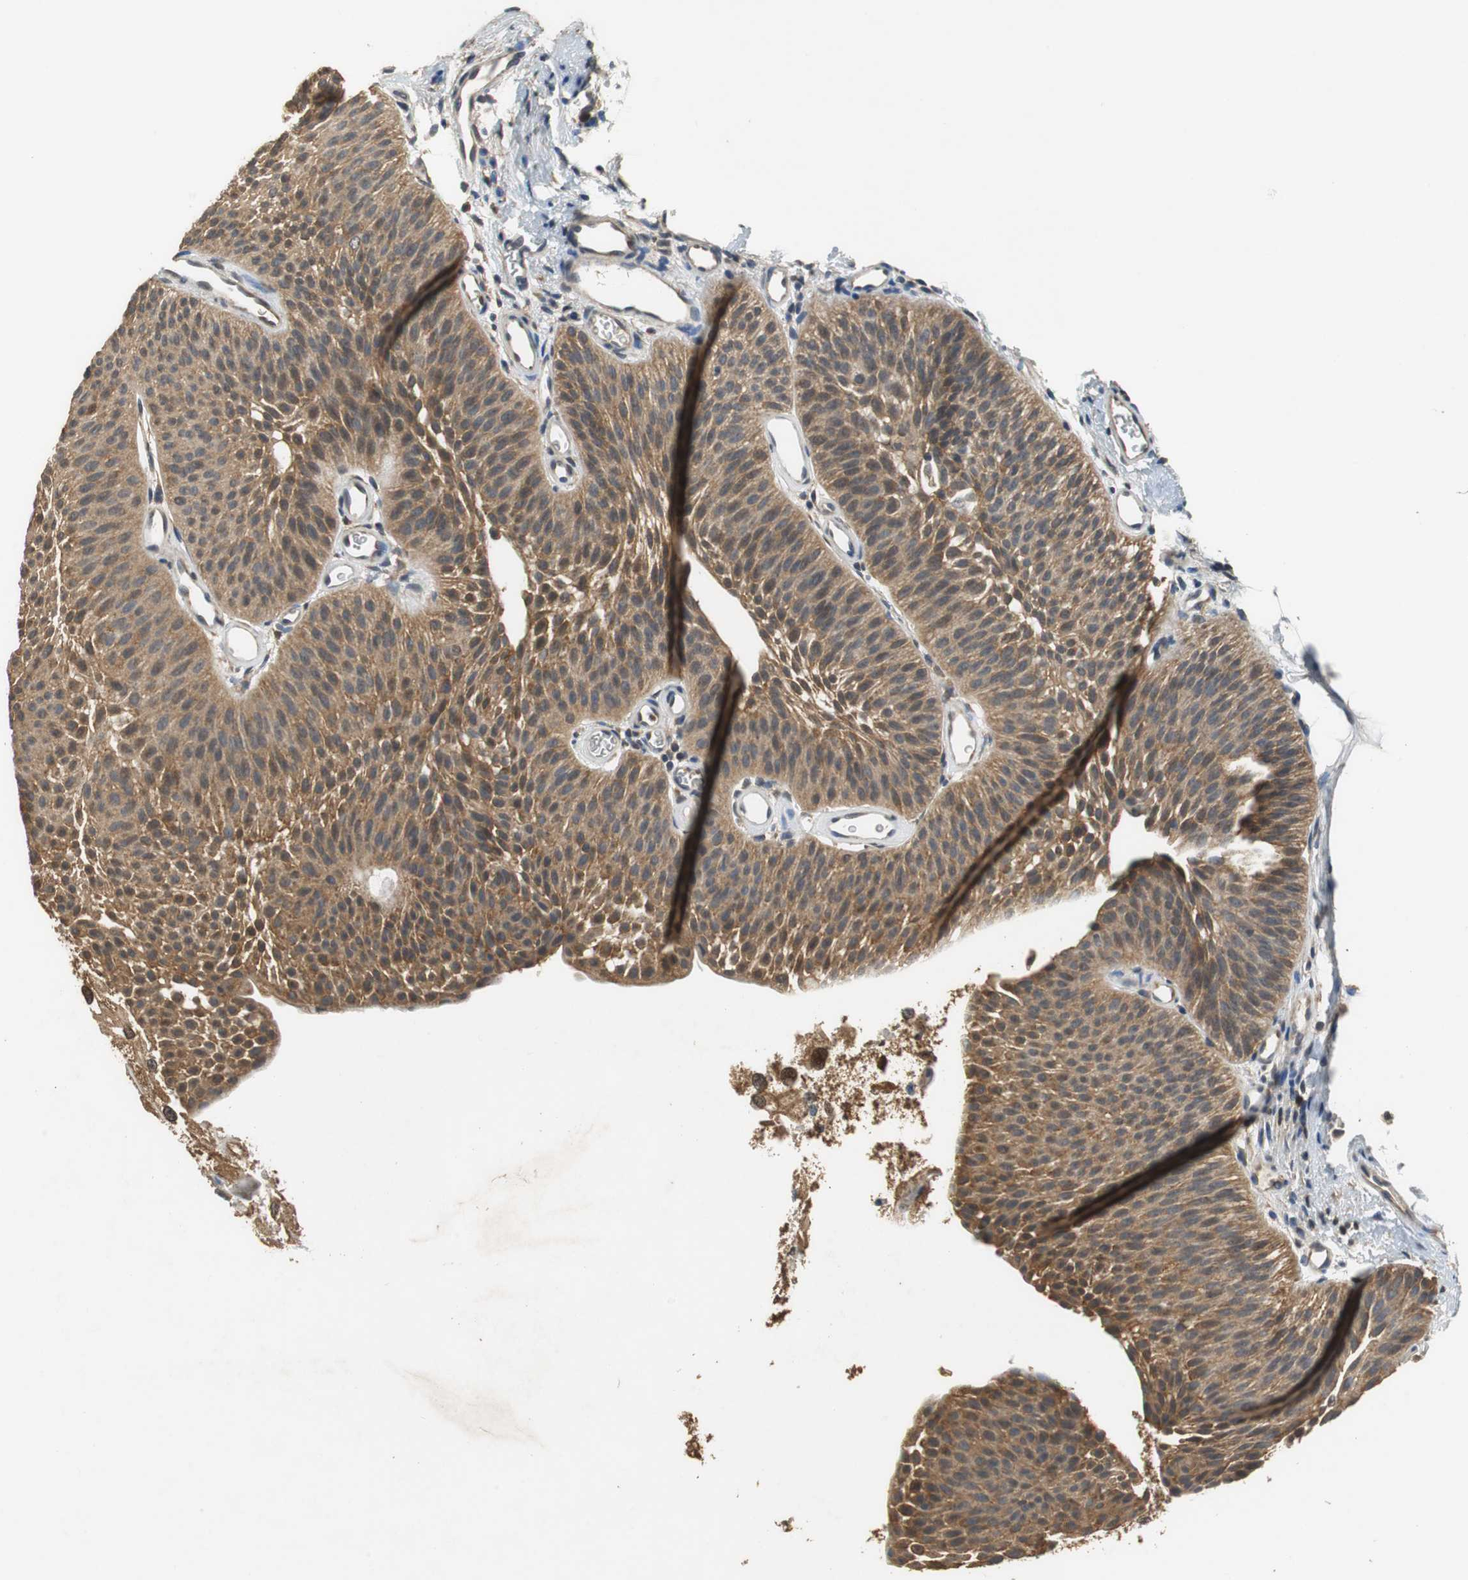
{"staining": {"intensity": "moderate", "quantity": ">75%", "location": "cytoplasmic/membranous"}, "tissue": "urothelial cancer", "cell_type": "Tumor cells", "image_type": "cancer", "snomed": [{"axis": "morphology", "description": "Urothelial carcinoma, Low grade"}, {"axis": "topography", "description": "Urinary bladder"}], "caption": "Urothelial cancer stained with a protein marker reveals moderate staining in tumor cells.", "gene": "UBQLN2", "patient": {"sex": "female", "age": 60}}